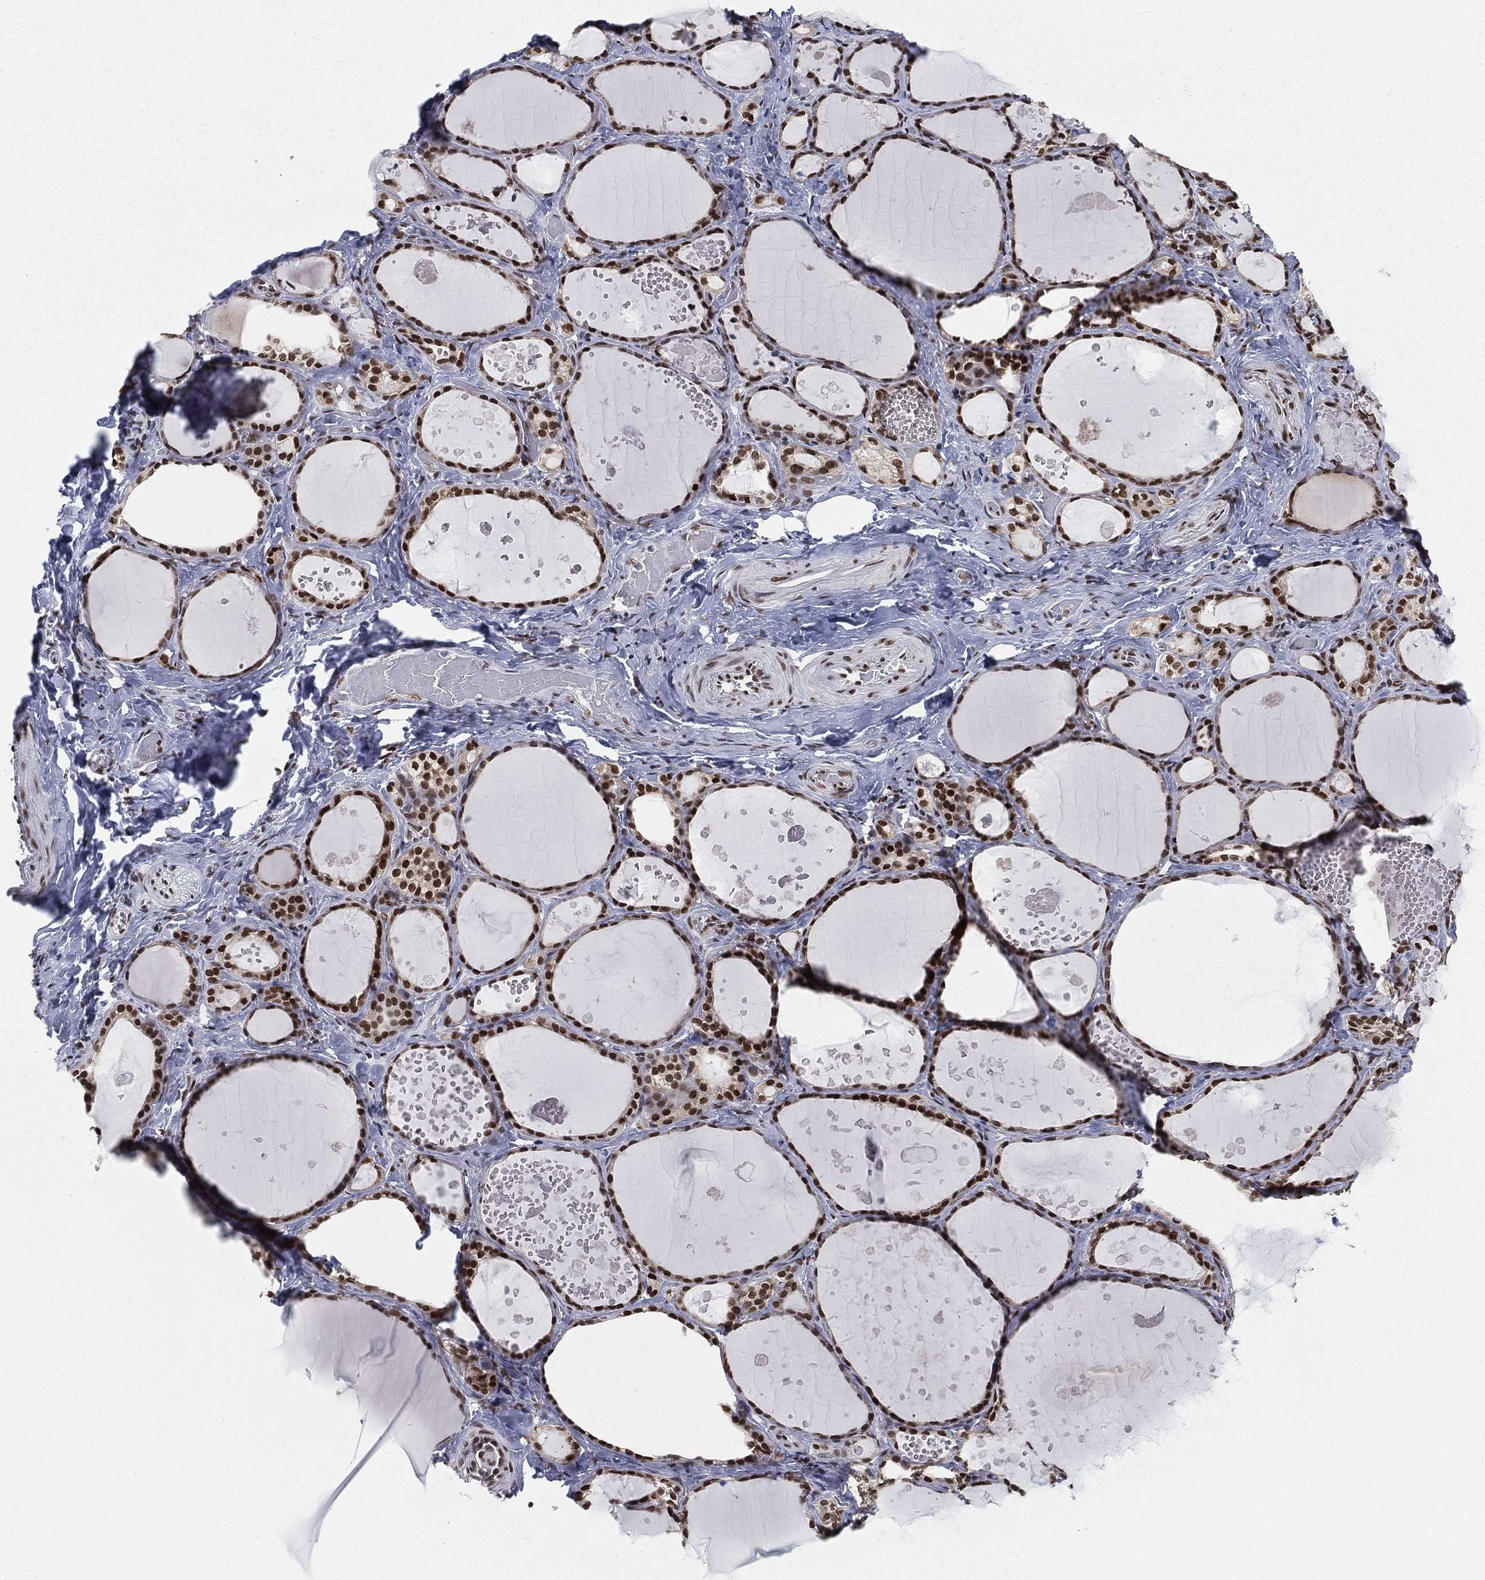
{"staining": {"intensity": "strong", "quantity": ">75%", "location": "nuclear"}, "tissue": "thyroid gland", "cell_type": "Glandular cells", "image_type": "normal", "snomed": [{"axis": "morphology", "description": "Normal tissue, NOS"}, {"axis": "topography", "description": "Thyroid gland"}], "caption": "Glandular cells show high levels of strong nuclear positivity in approximately >75% of cells in unremarkable human thyroid gland. Nuclei are stained in blue.", "gene": "FUBP3", "patient": {"sex": "female", "age": 56}}